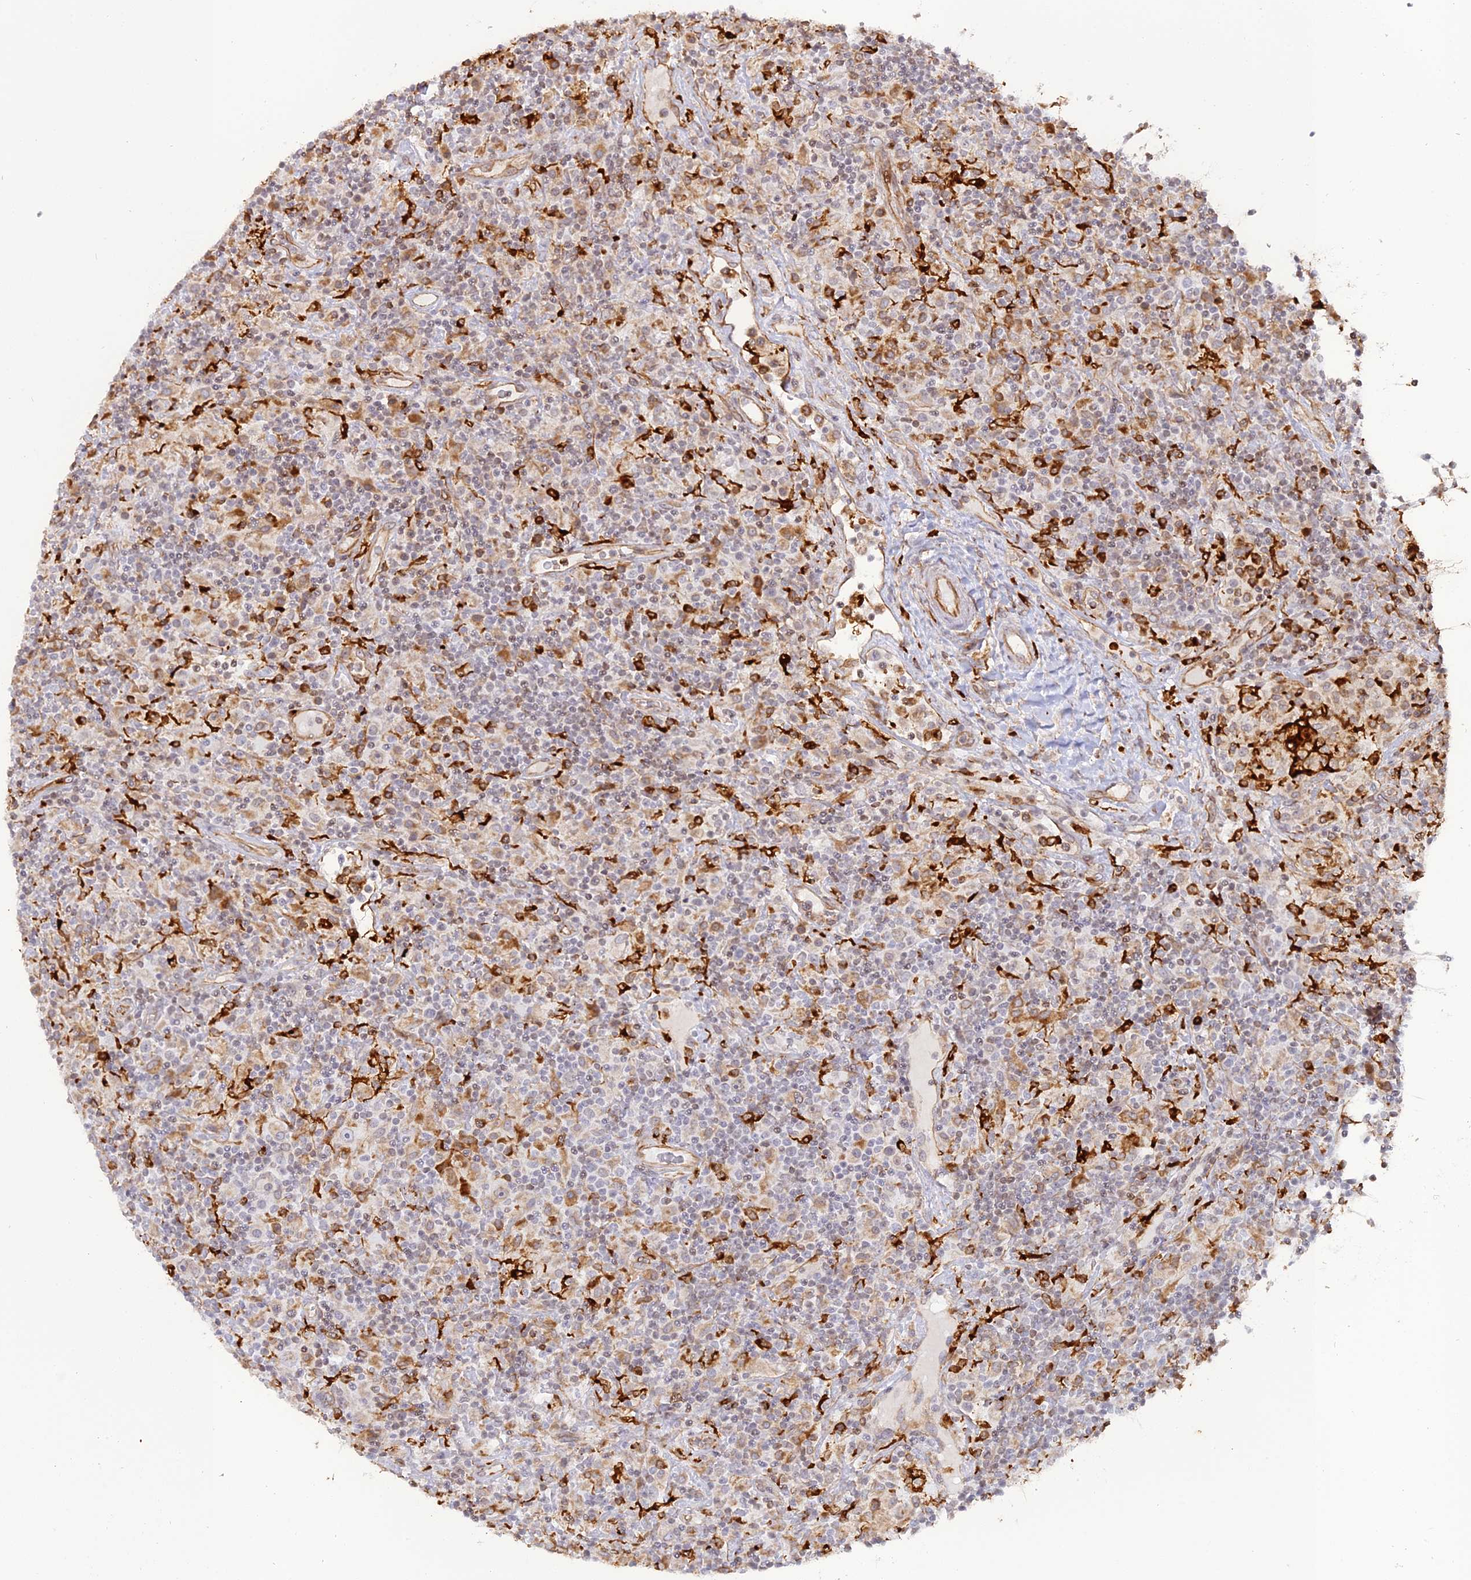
{"staining": {"intensity": "weak", "quantity": "<25%", "location": "cytoplasmic/membranous"}, "tissue": "lymphoma", "cell_type": "Tumor cells", "image_type": "cancer", "snomed": [{"axis": "morphology", "description": "Hodgkin's disease, NOS"}, {"axis": "topography", "description": "Lymph node"}], "caption": "This is a image of immunohistochemistry staining of Hodgkin's disease, which shows no expression in tumor cells.", "gene": "APOBR", "patient": {"sex": "male", "age": 70}}